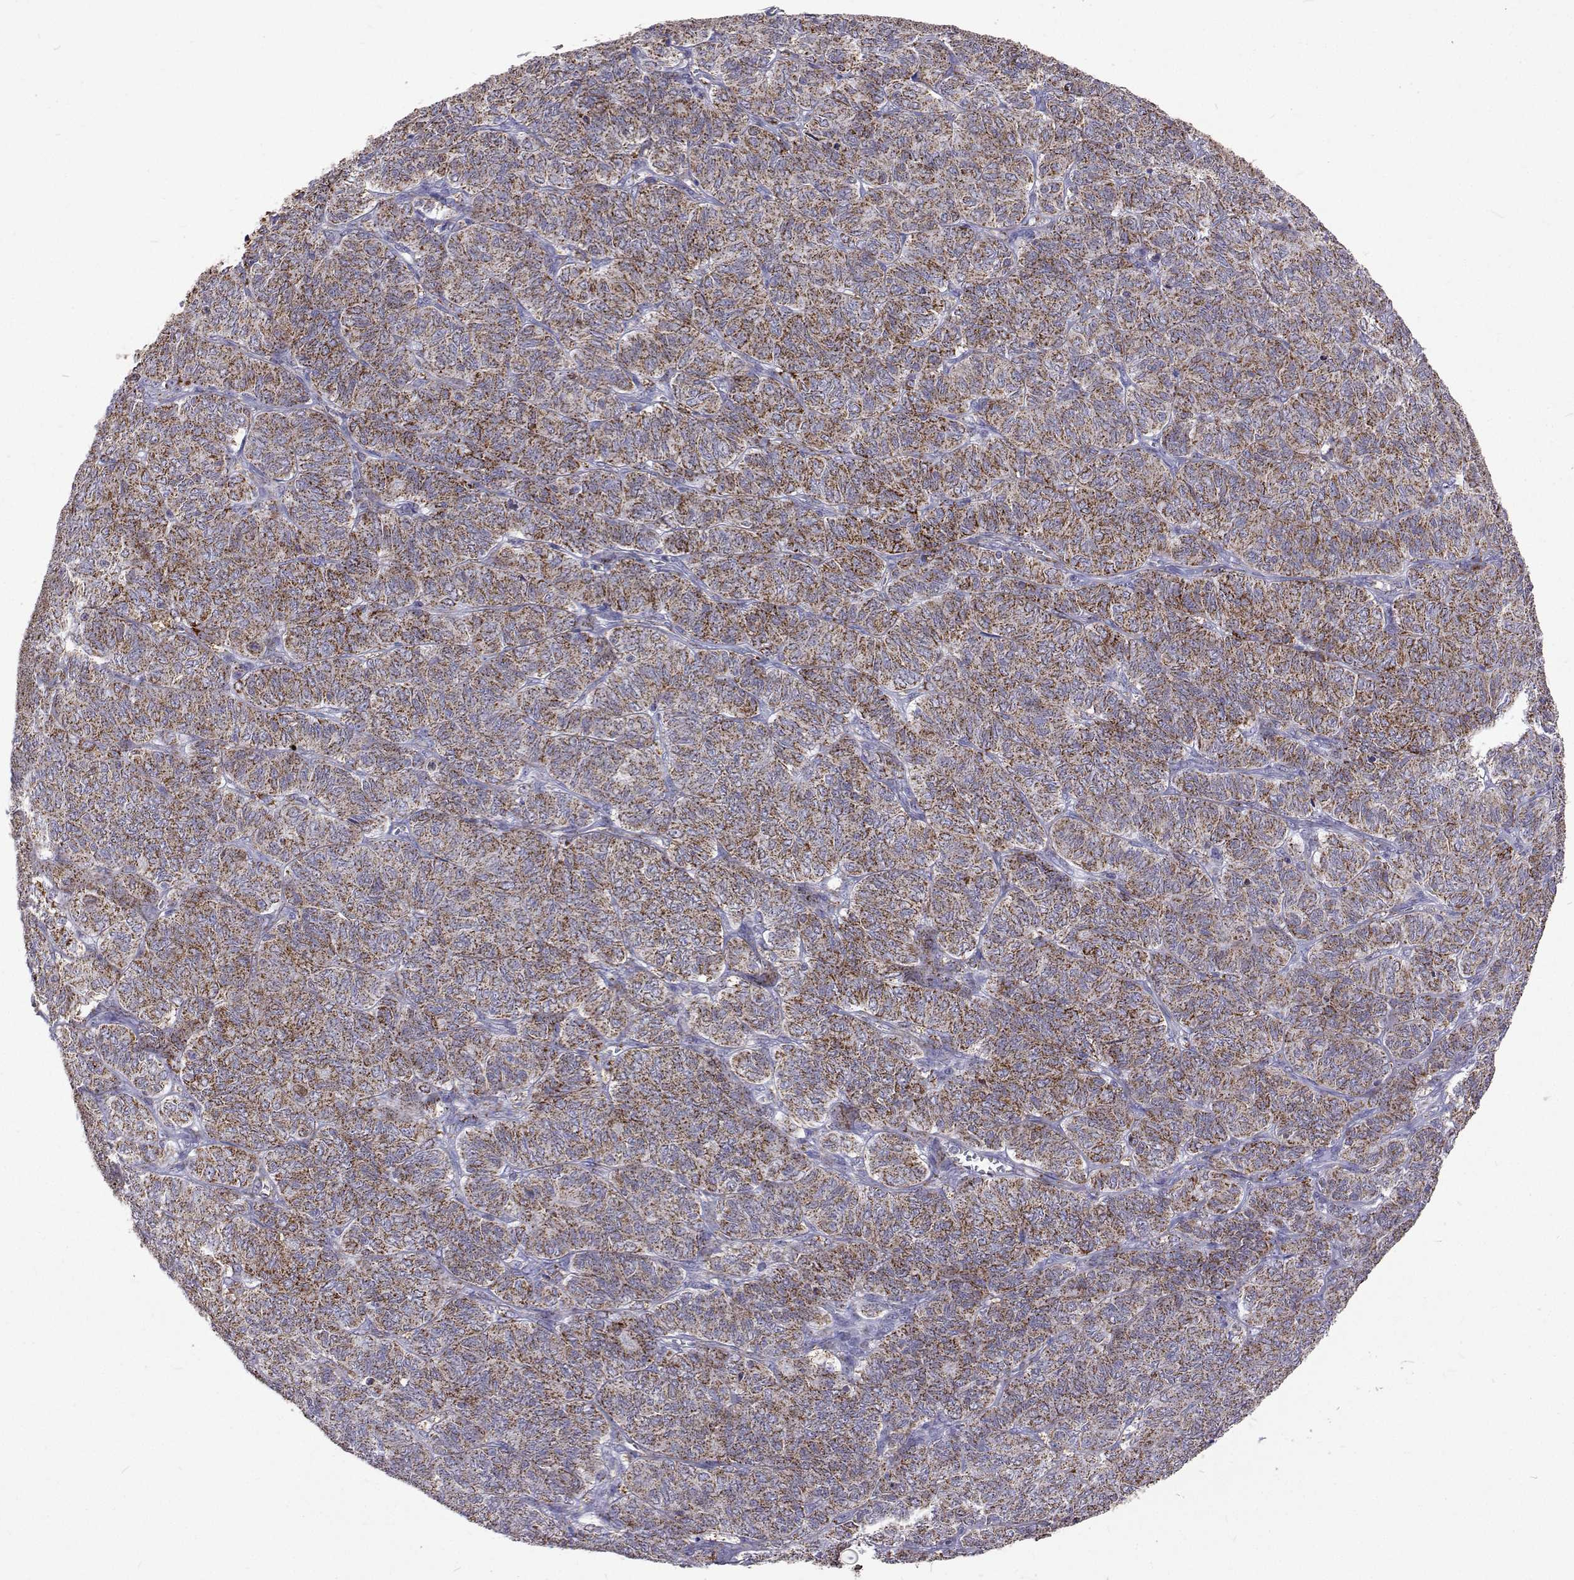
{"staining": {"intensity": "moderate", "quantity": ">75%", "location": "cytoplasmic/membranous"}, "tissue": "ovarian cancer", "cell_type": "Tumor cells", "image_type": "cancer", "snomed": [{"axis": "morphology", "description": "Carcinoma, endometroid"}, {"axis": "topography", "description": "Ovary"}], "caption": "Ovarian endometroid carcinoma stained with IHC displays moderate cytoplasmic/membranous positivity in about >75% of tumor cells.", "gene": "MCCC2", "patient": {"sex": "female", "age": 80}}